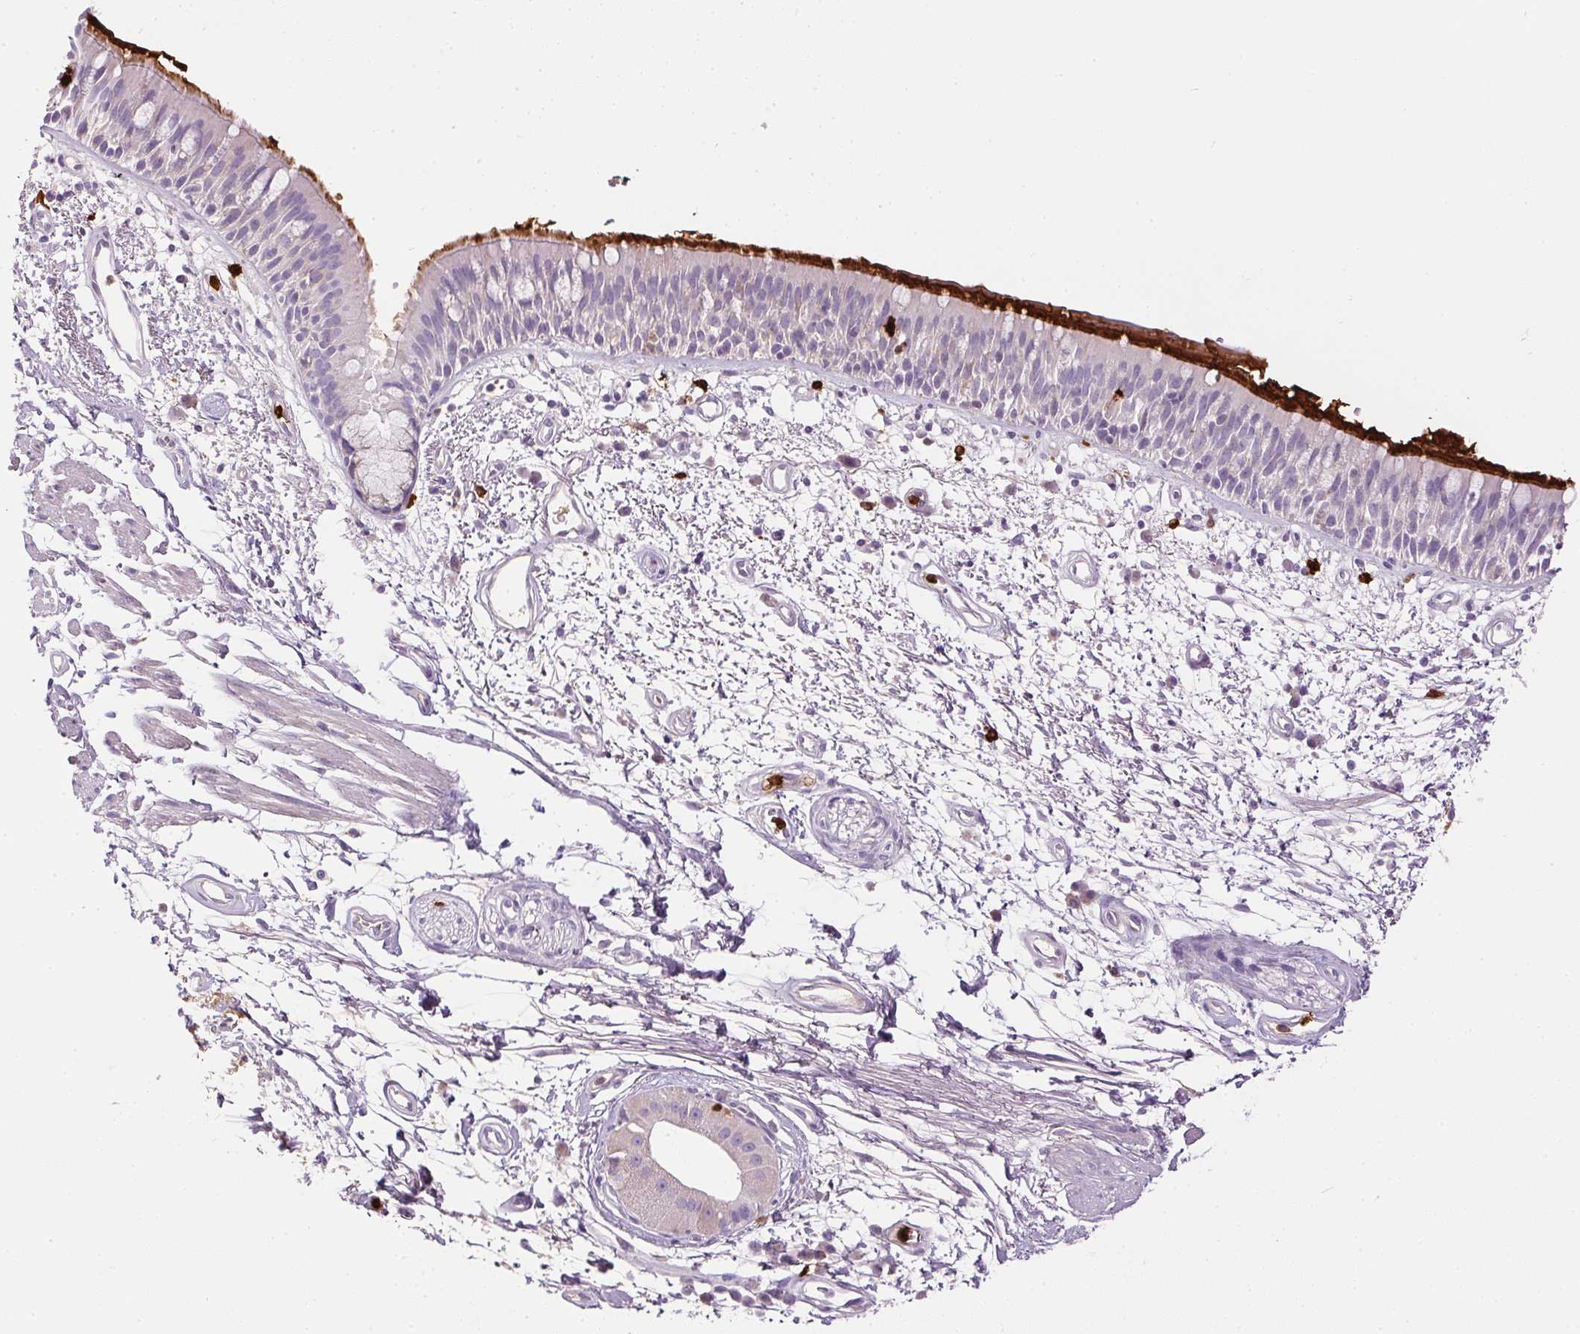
{"staining": {"intensity": "strong", "quantity": "<25%", "location": "cytoplasmic/membranous"}, "tissue": "bronchus", "cell_type": "Respiratory epithelial cells", "image_type": "normal", "snomed": [{"axis": "morphology", "description": "Normal tissue, NOS"}, {"axis": "morphology", "description": "Squamous cell carcinoma, NOS"}, {"axis": "topography", "description": "Cartilage tissue"}, {"axis": "topography", "description": "Bronchus"}, {"axis": "topography", "description": "Lung"}], "caption": "Respiratory epithelial cells display strong cytoplasmic/membranous staining in approximately <25% of cells in unremarkable bronchus. The protein of interest is shown in brown color, while the nuclei are stained blue.", "gene": "ORM1", "patient": {"sex": "male", "age": 66}}